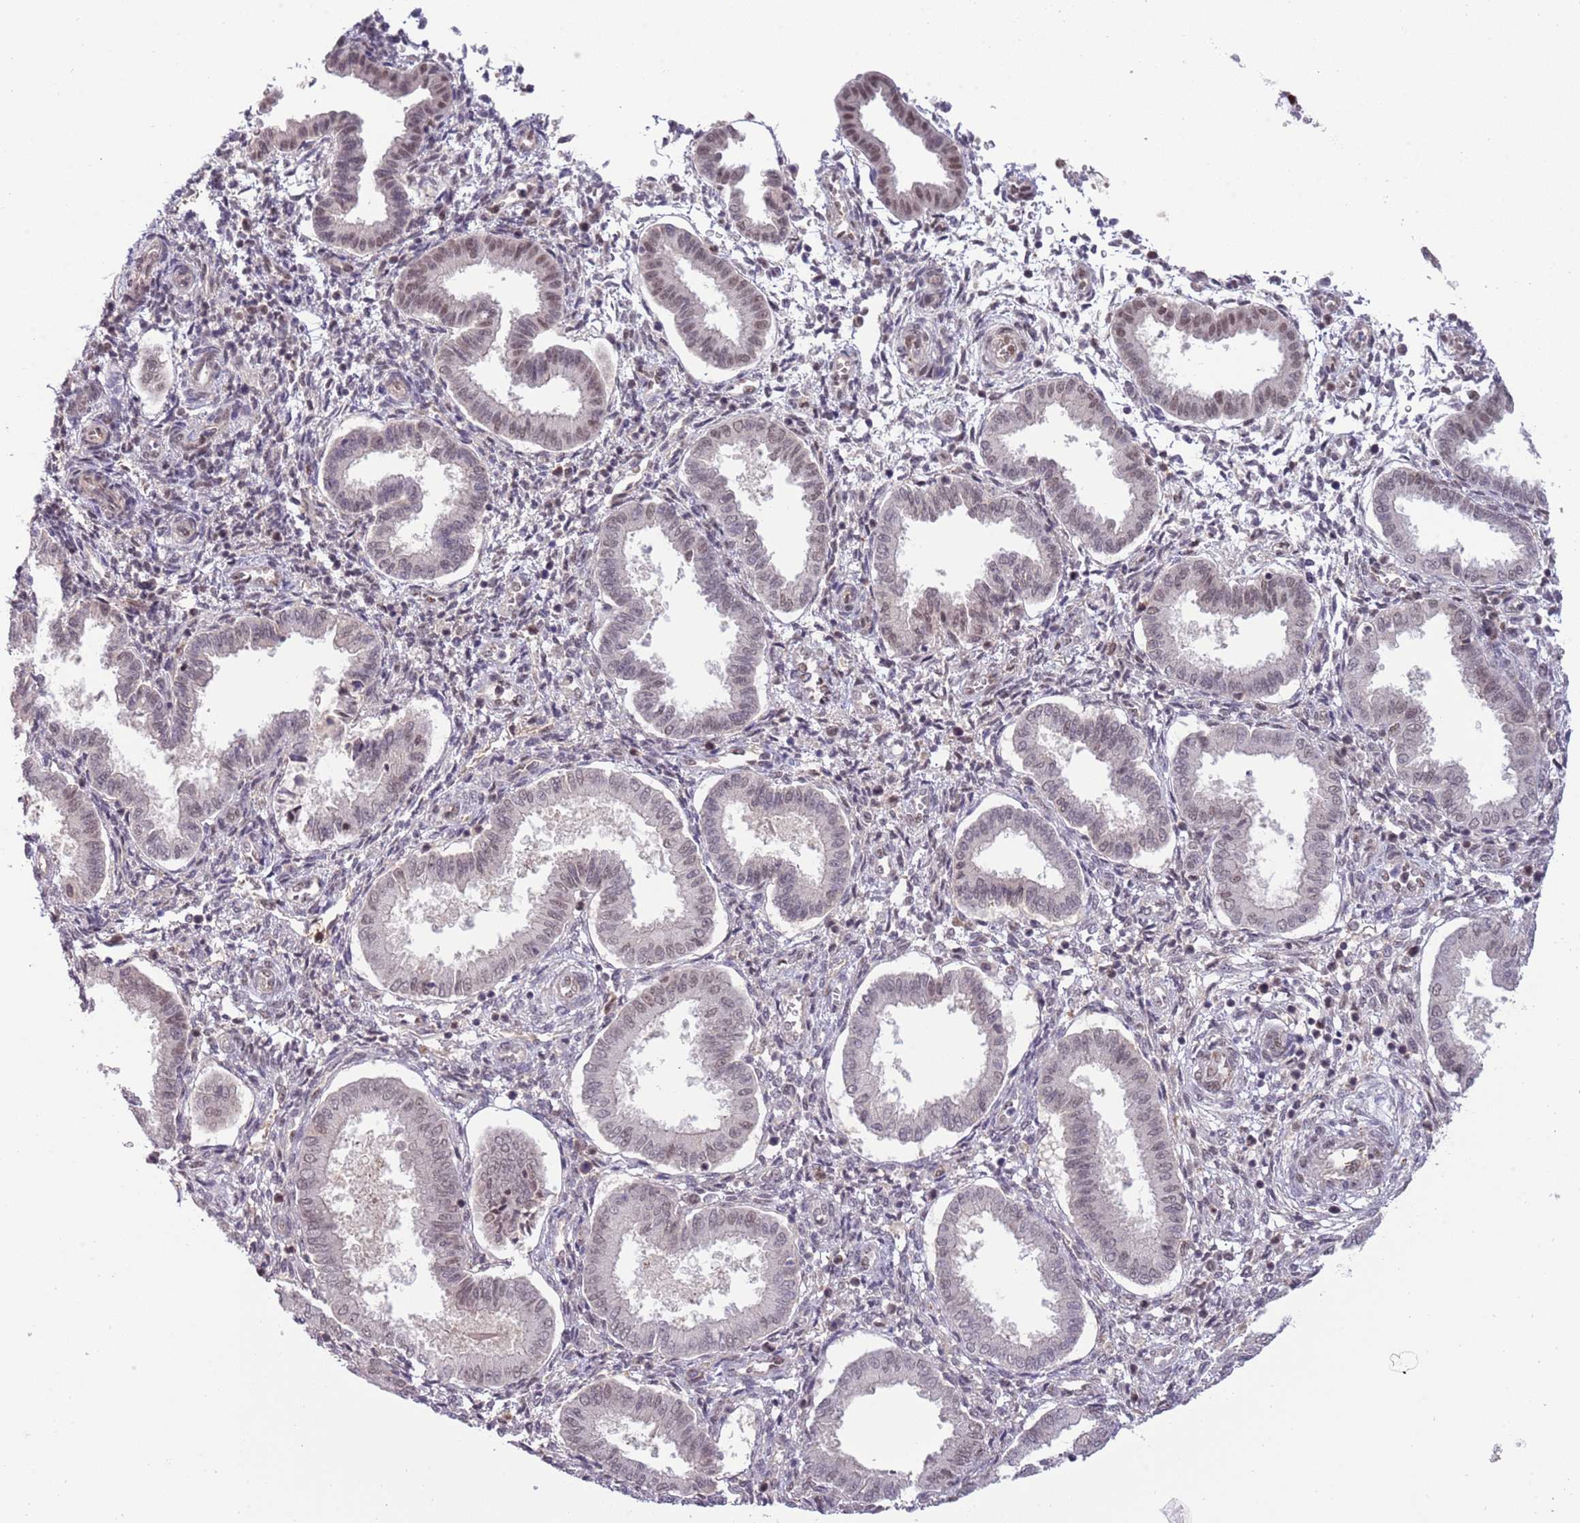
{"staining": {"intensity": "weak", "quantity": "25%-75%", "location": "nuclear"}, "tissue": "endometrium", "cell_type": "Cells in endometrial stroma", "image_type": "normal", "snomed": [{"axis": "morphology", "description": "Normal tissue, NOS"}, {"axis": "topography", "description": "Endometrium"}], "caption": "Immunohistochemical staining of benign endometrium demonstrates low levels of weak nuclear expression in approximately 25%-75% of cells in endometrial stroma.", "gene": "ZBTB7A", "patient": {"sex": "female", "age": 24}}